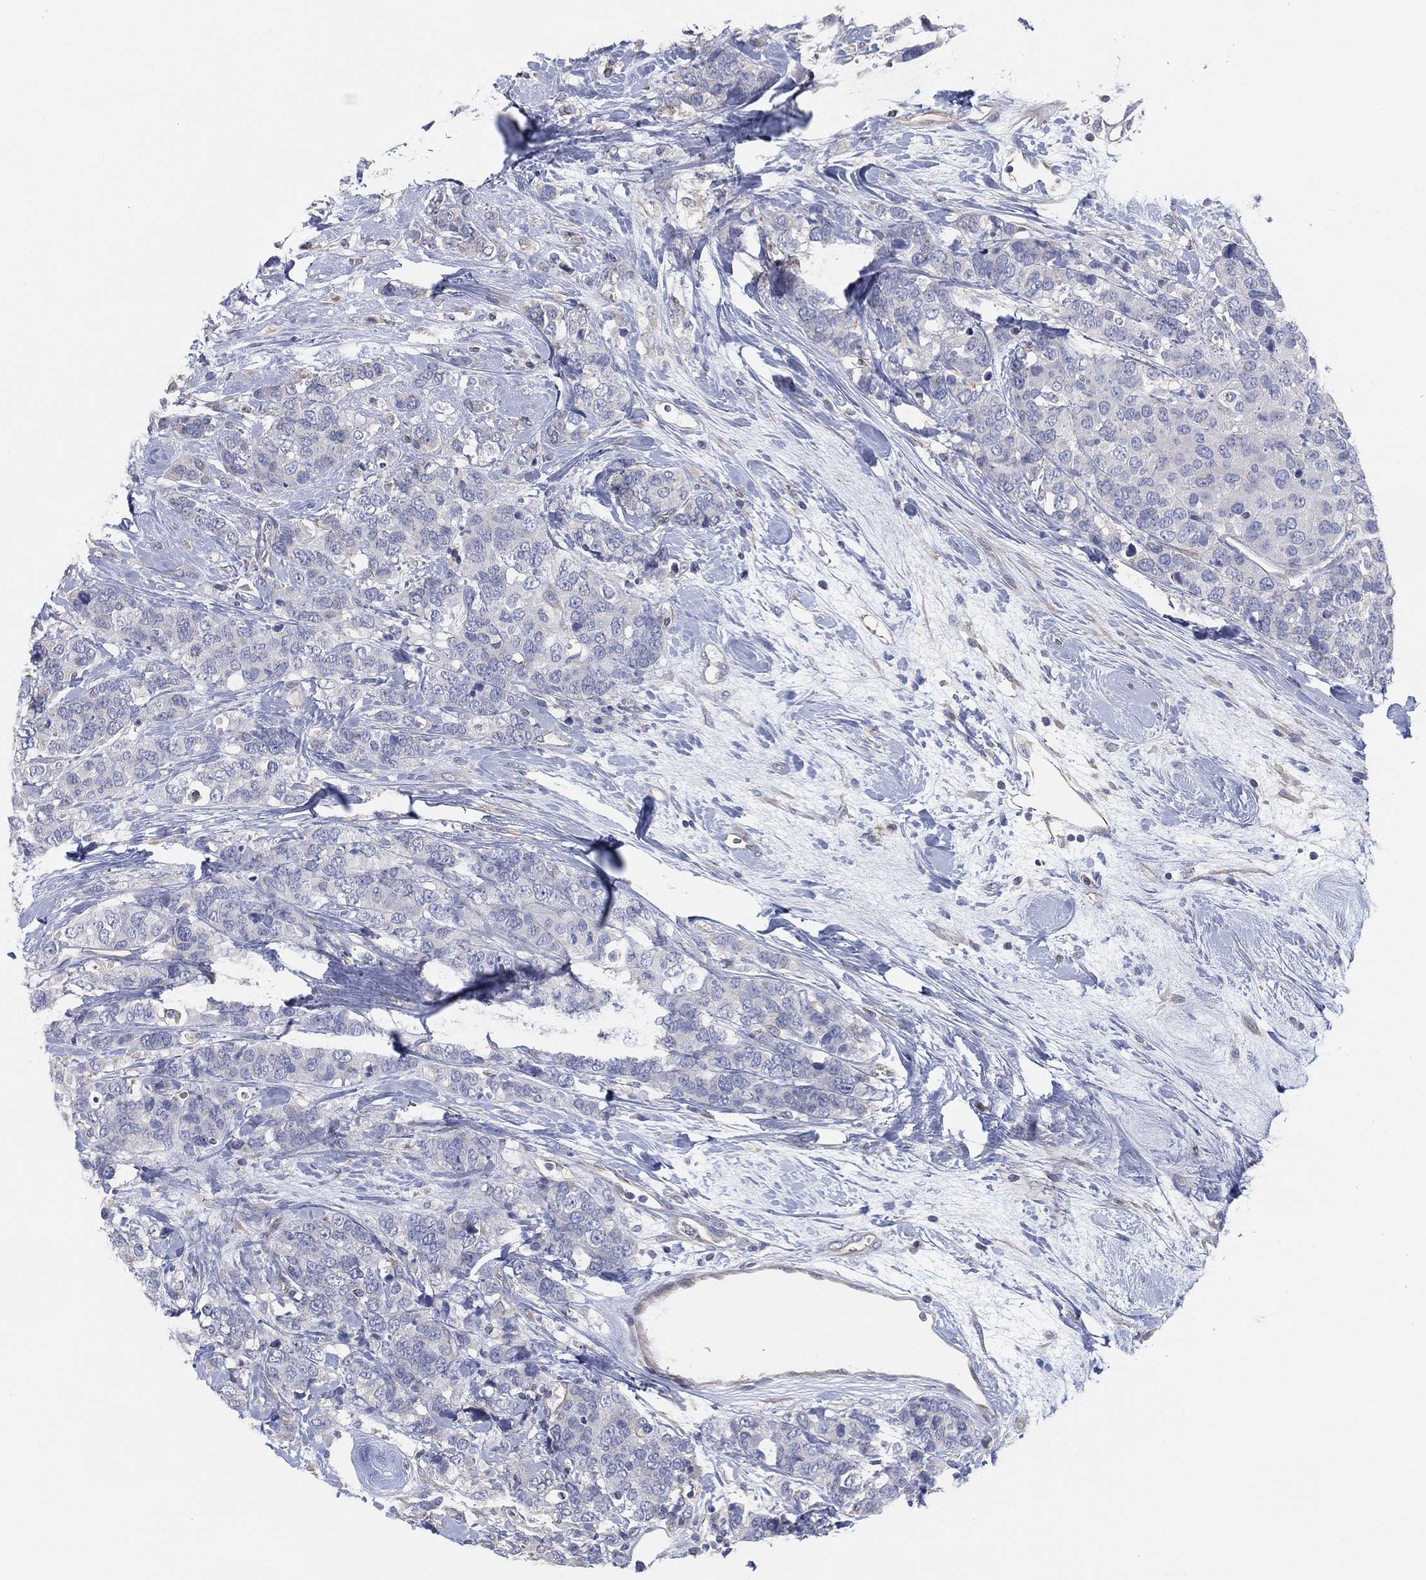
{"staining": {"intensity": "negative", "quantity": "none", "location": "none"}, "tissue": "breast cancer", "cell_type": "Tumor cells", "image_type": "cancer", "snomed": [{"axis": "morphology", "description": "Lobular carcinoma"}, {"axis": "topography", "description": "Breast"}], "caption": "Tumor cells are negative for brown protein staining in breast cancer (lobular carcinoma).", "gene": "CFTR", "patient": {"sex": "female", "age": 59}}